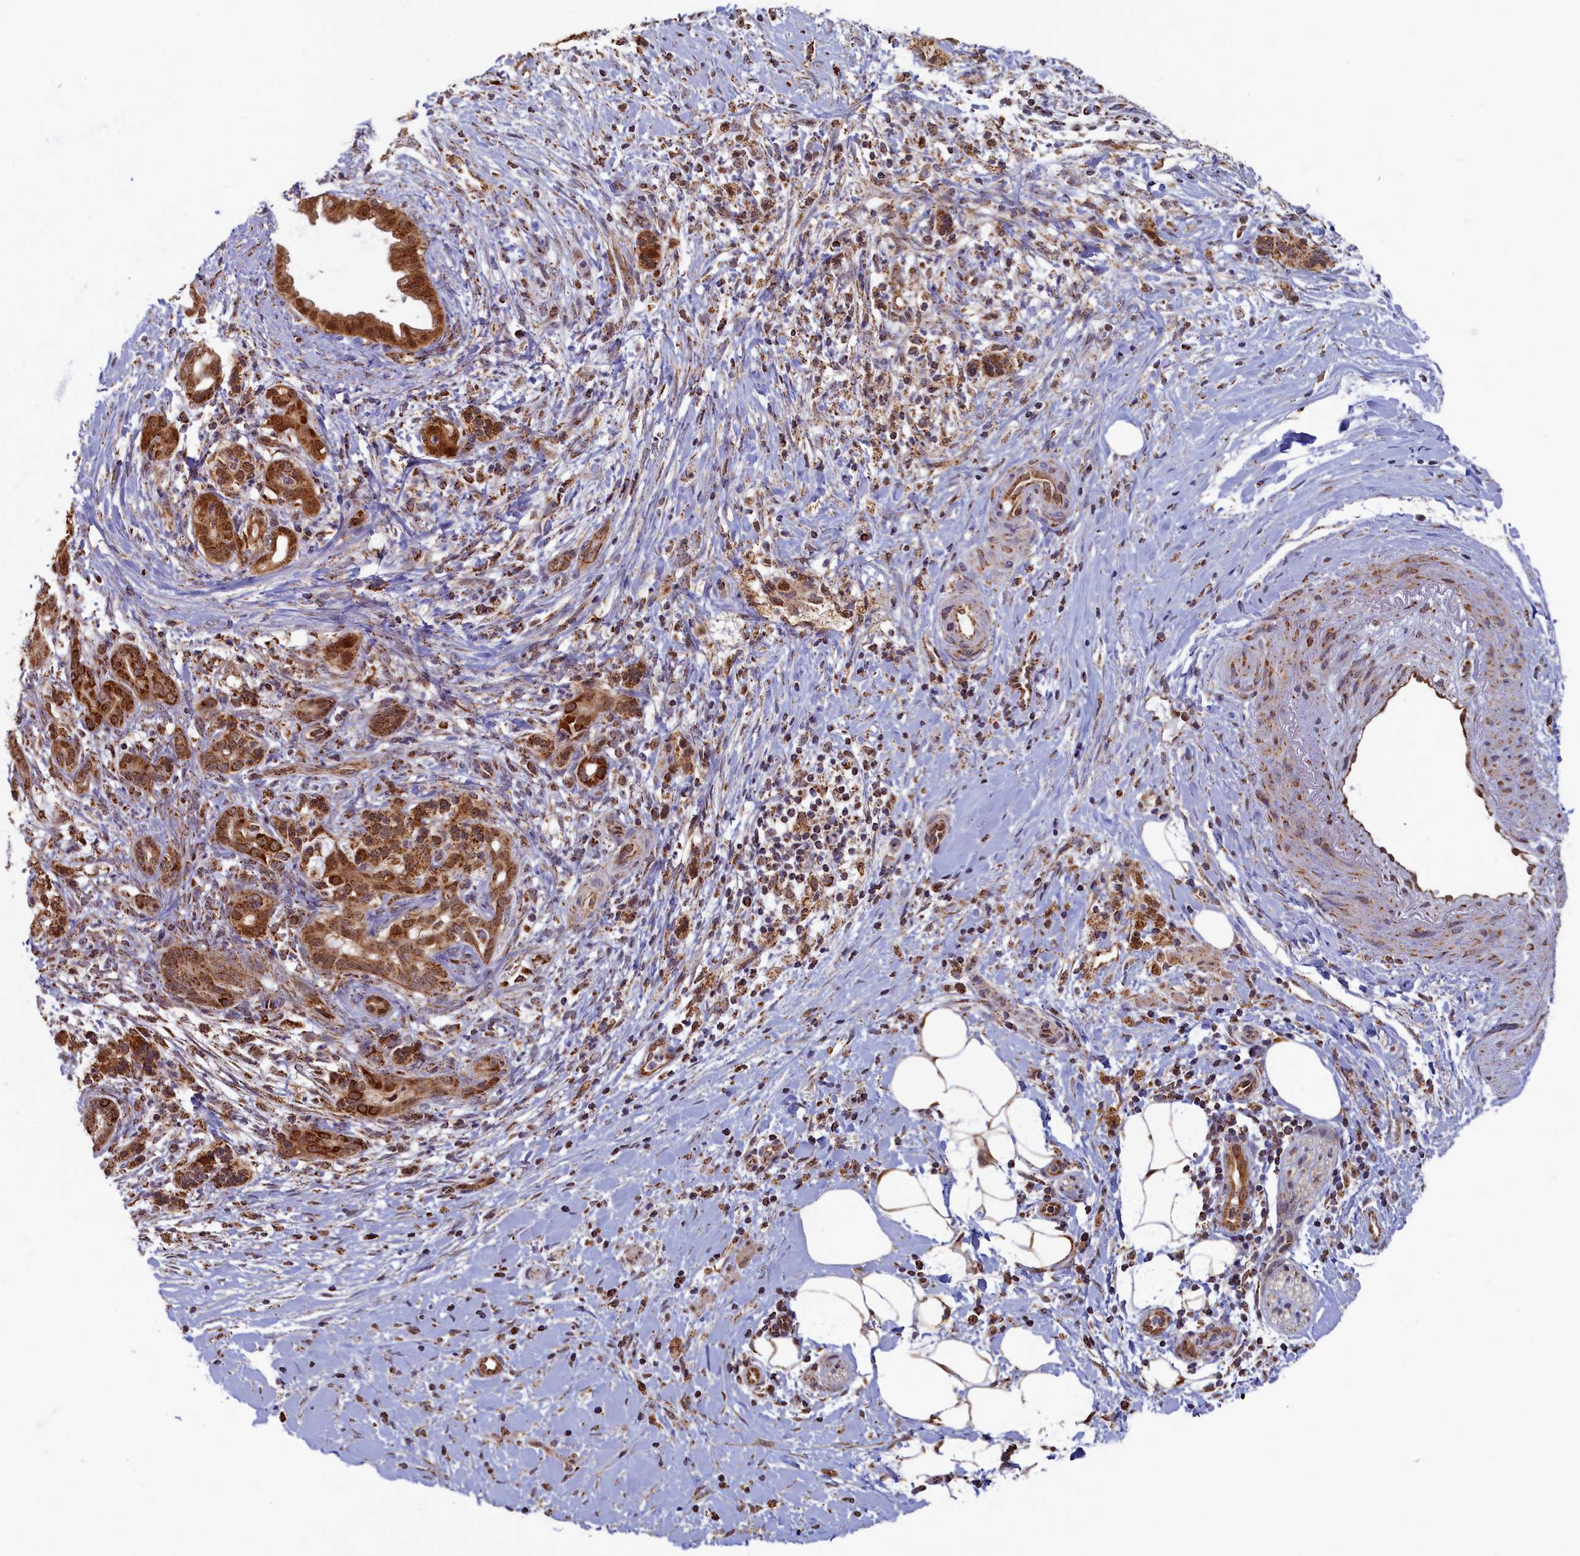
{"staining": {"intensity": "strong", "quantity": ">75%", "location": "cytoplasmic/membranous"}, "tissue": "pancreatic cancer", "cell_type": "Tumor cells", "image_type": "cancer", "snomed": [{"axis": "morphology", "description": "Adenocarcinoma, NOS"}, {"axis": "topography", "description": "Pancreas"}], "caption": "Approximately >75% of tumor cells in pancreatic cancer show strong cytoplasmic/membranous protein staining as visualized by brown immunohistochemical staining.", "gene": "SPR", "patient": {"sex": "male", "age": 58}}